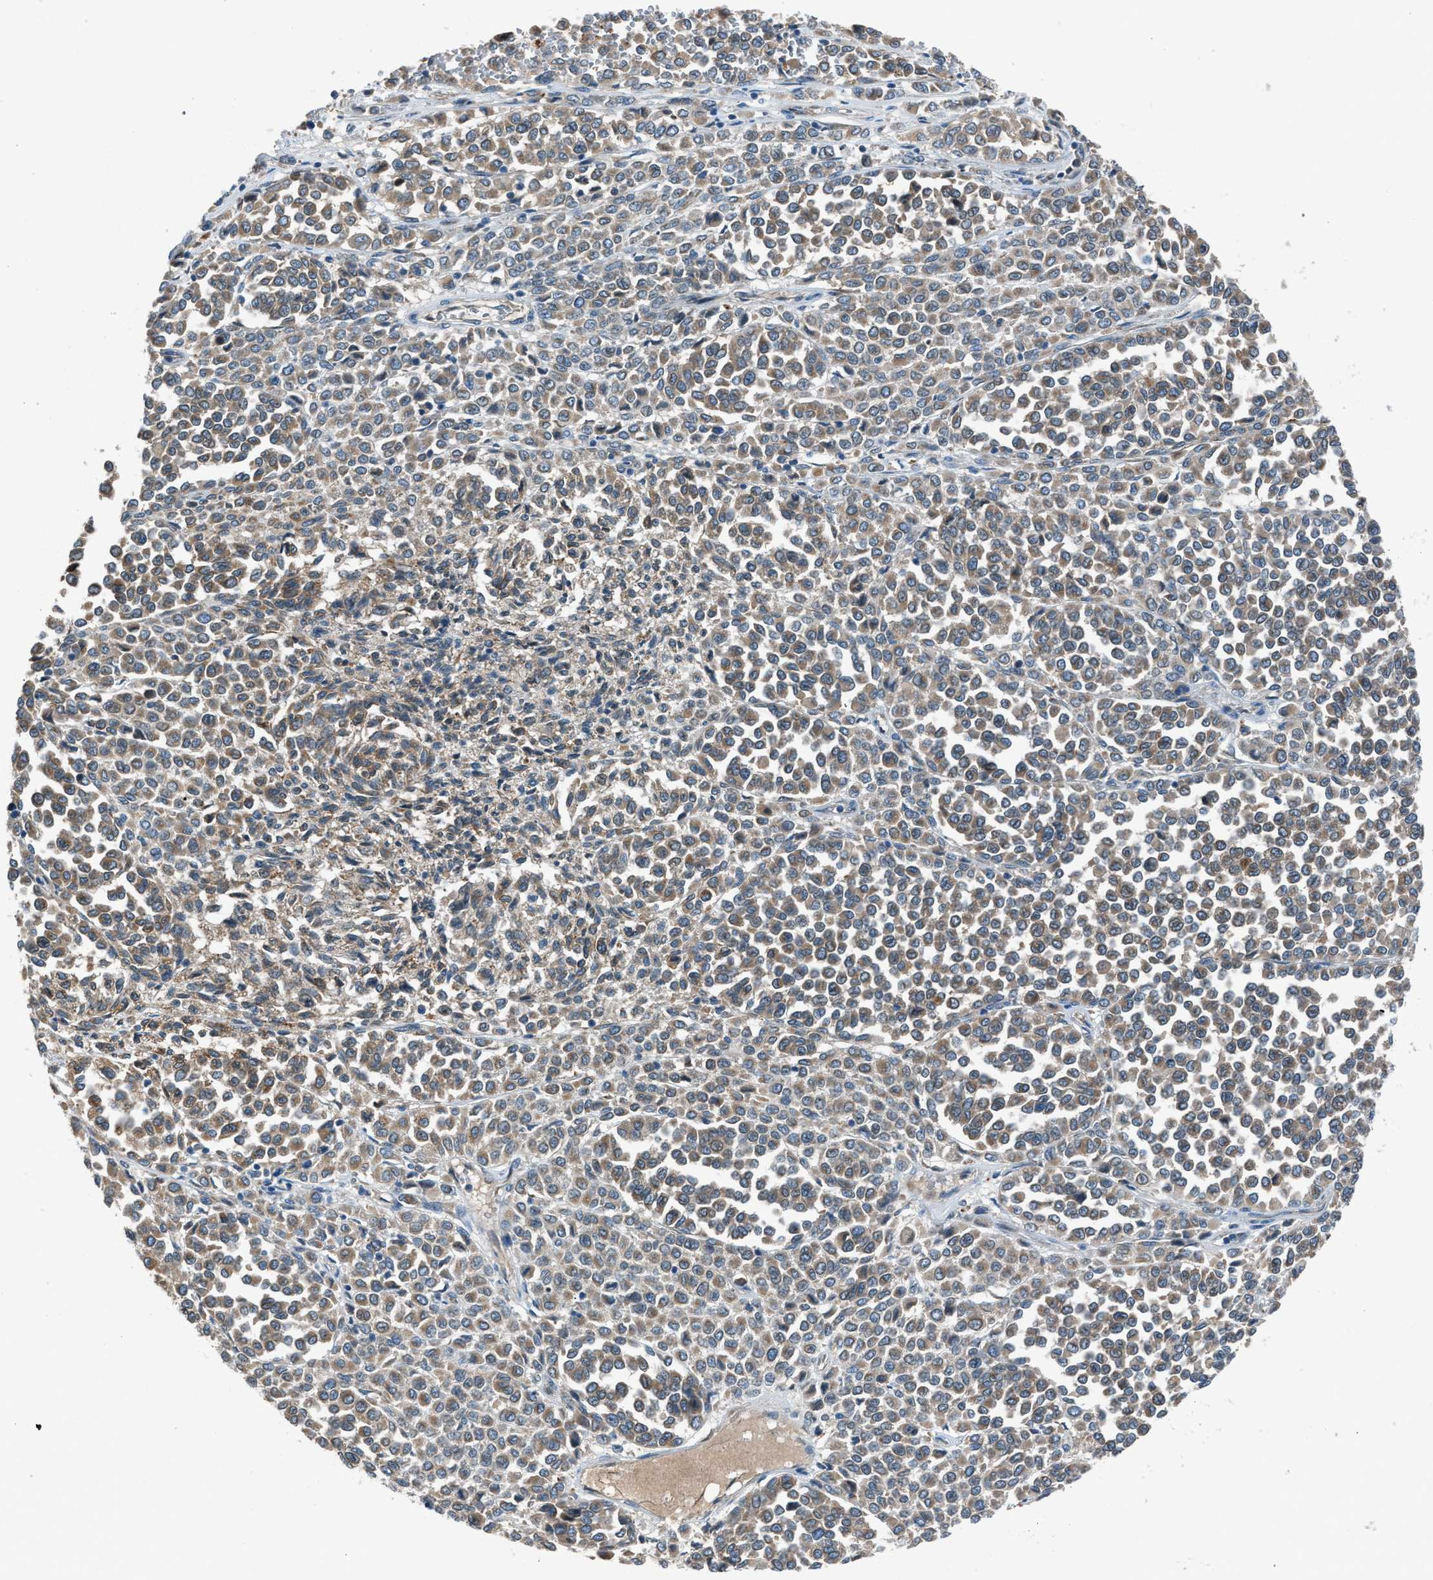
{"staining": {"intensity": "weak", "quantity": ">75%", "location": "cytoplasmic/membranous"}, "tissue": "melanoma", "cell_type": "Tumor cells", "image_type": "cancer", "snomed": [{"axis": "morphology", "description": "Malignant melanoma, Metastatic site"}, {"axis": "topography", "description": "Pancreas"}], "caption": "Protein expression by immunohistochemistry (IHC) reveals weak cytoplasmic/membranous expression in approximately >75% of tumor cells in malignant melanoma (metastatic site).", "gene": "LMBR1", "patient": {"sex": "female", "age": 30}}